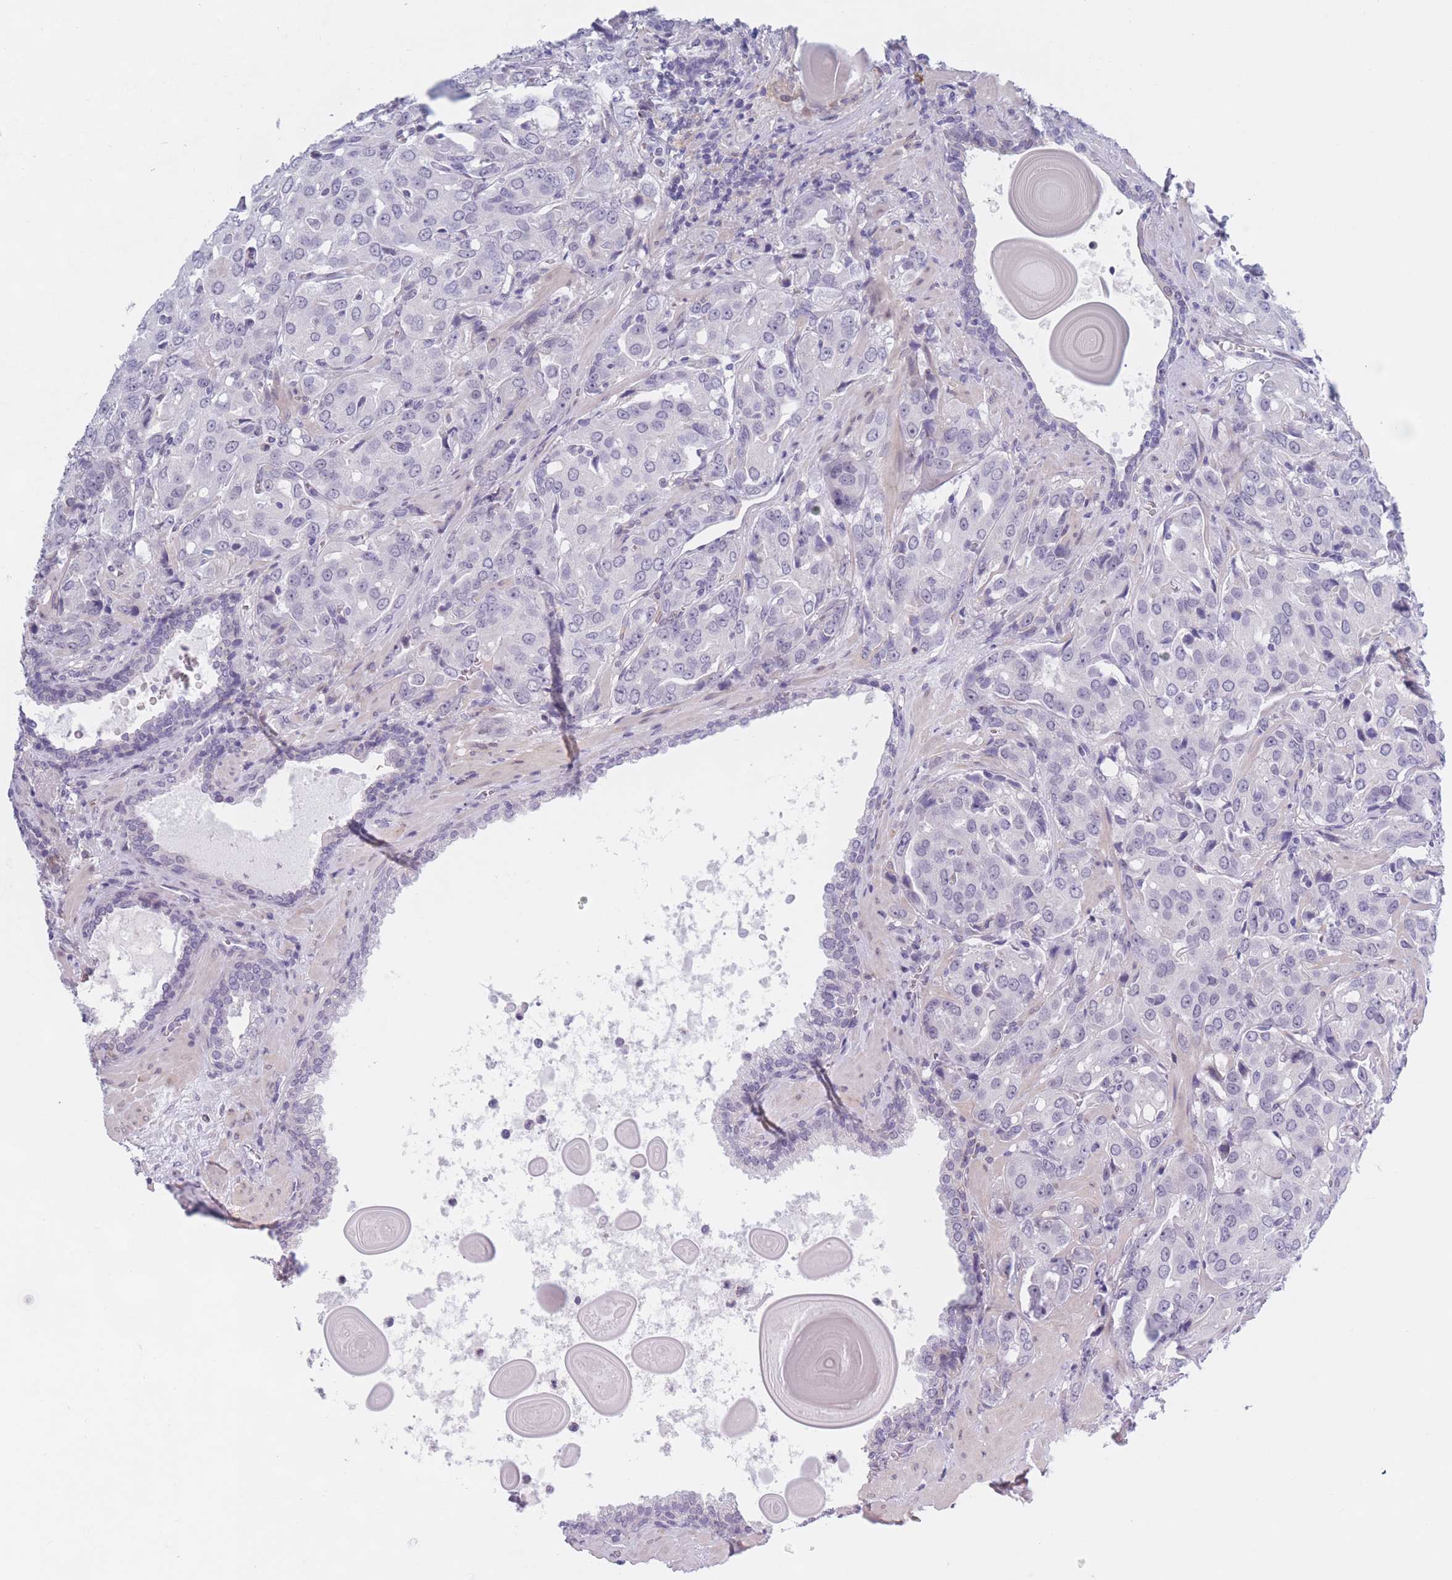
{"staining": {"intensity": "negative", "quantity": "none", "location": "none"}, "tissue": "prostate cancer", "cell_type": "Tumor cells", "image_type": "cancer", "snomed": [{"axis": "morphology", "description": "Adenocarcinoma, High grade"}, {"axis": "topography", "description": "Prostate"}], "caption": "This image is of prostate high-grade adenocarcinoma stained with immunohistochemistry to label a protein in brown with the nuclei are counter-stained blue. There is no expression in tumor cells.", "gene": "PODXL", "patient": {"sex": "male", "age": 68}}